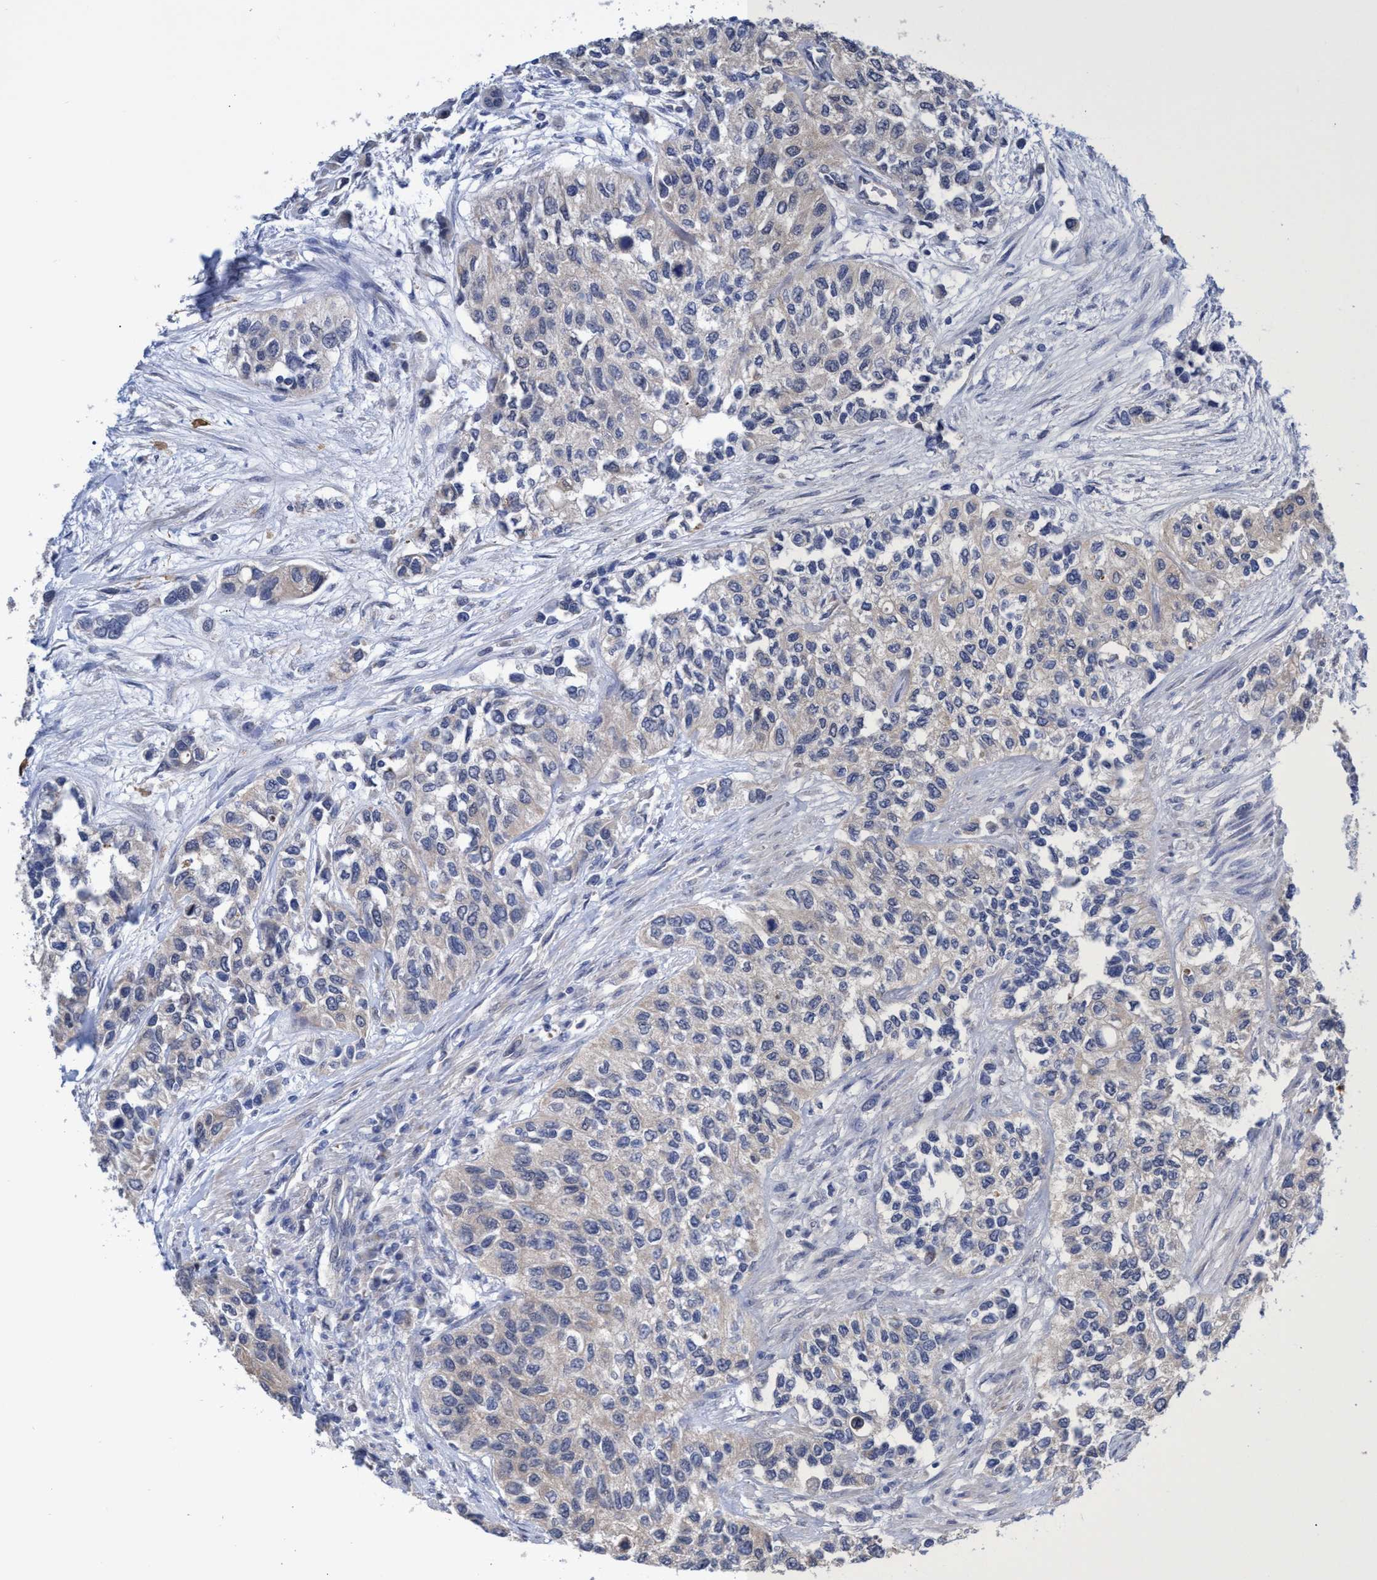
{"staining": {"intensity": "negative", "quantity": "none", "location": "none"}, "tissue": "urothelial cancer", "cell_type": "Tumor cells", "image_type": "cancer", "snomed": [{"axis": "morphology", "description": "Urothelial carcinoma, High grade"}, {"axis": "topography", "description": "Urinary bladder"}], "caption": "Immunohistochemistry (IHC) micrograph of human urothelial cancer stained for a protein (brown), which reveals no expression in tumor cells.", "gene": "SVEP1", "patient": {"sex": "female", "age": 56}}